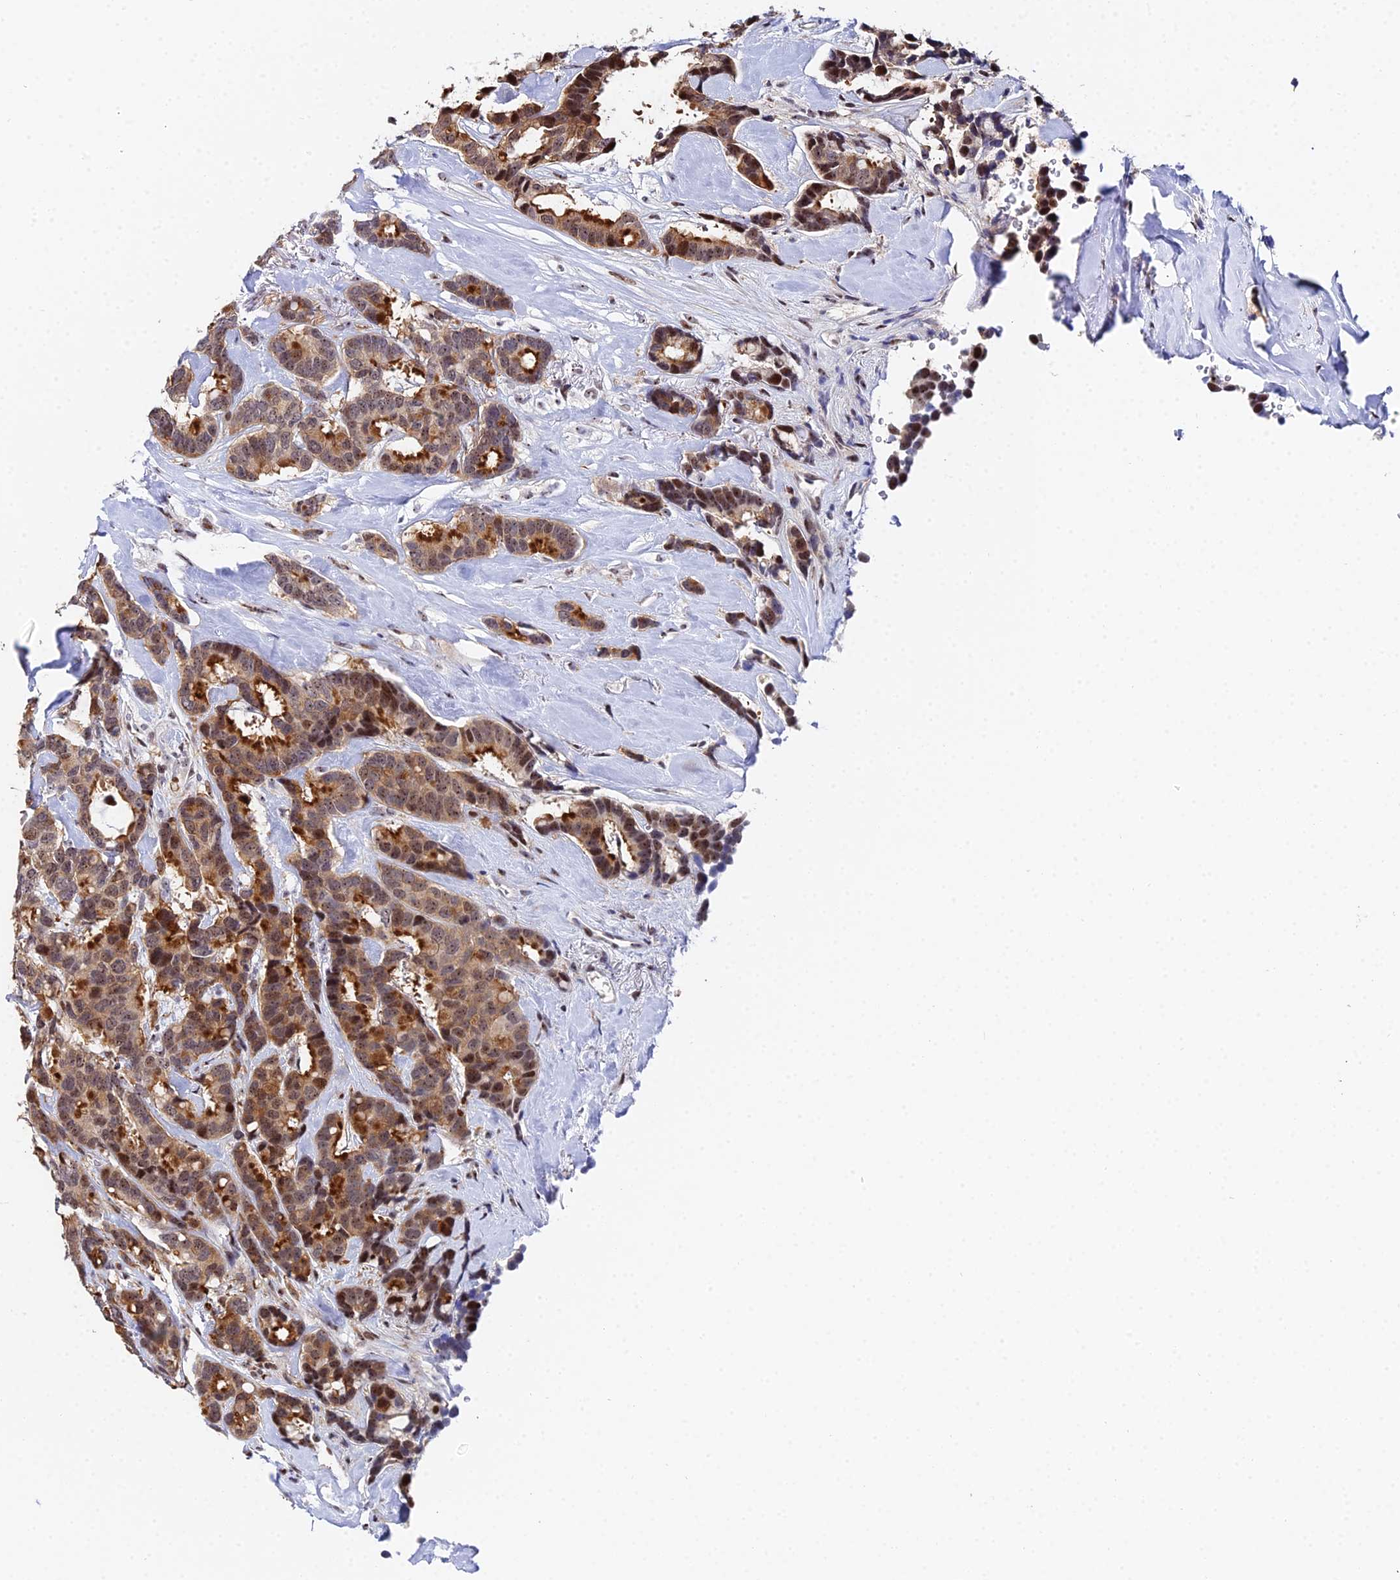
{"staining": {"intensity": "moderate", "quantity": "25%-75%", "location": "cytoplasmic/membranous,nuclear"}, "tissue": "breast cancer", "cell_type": "Tumor cells", "image_type": "cancer", "snomed": [{"axis": "morphology", "description": "Duct carcinoma"}, {"axis": "topography", "description": "Breast"}], "caption": "A high-resolution image shows immunohistochemistry staining of breast cancer, which shows moderate cytoplasmic/membranous and nuclear staining in approximately 25%-75% of tumor cells.", "gene": "TIFA", "patient": {"sex": "female", "age": 87}}